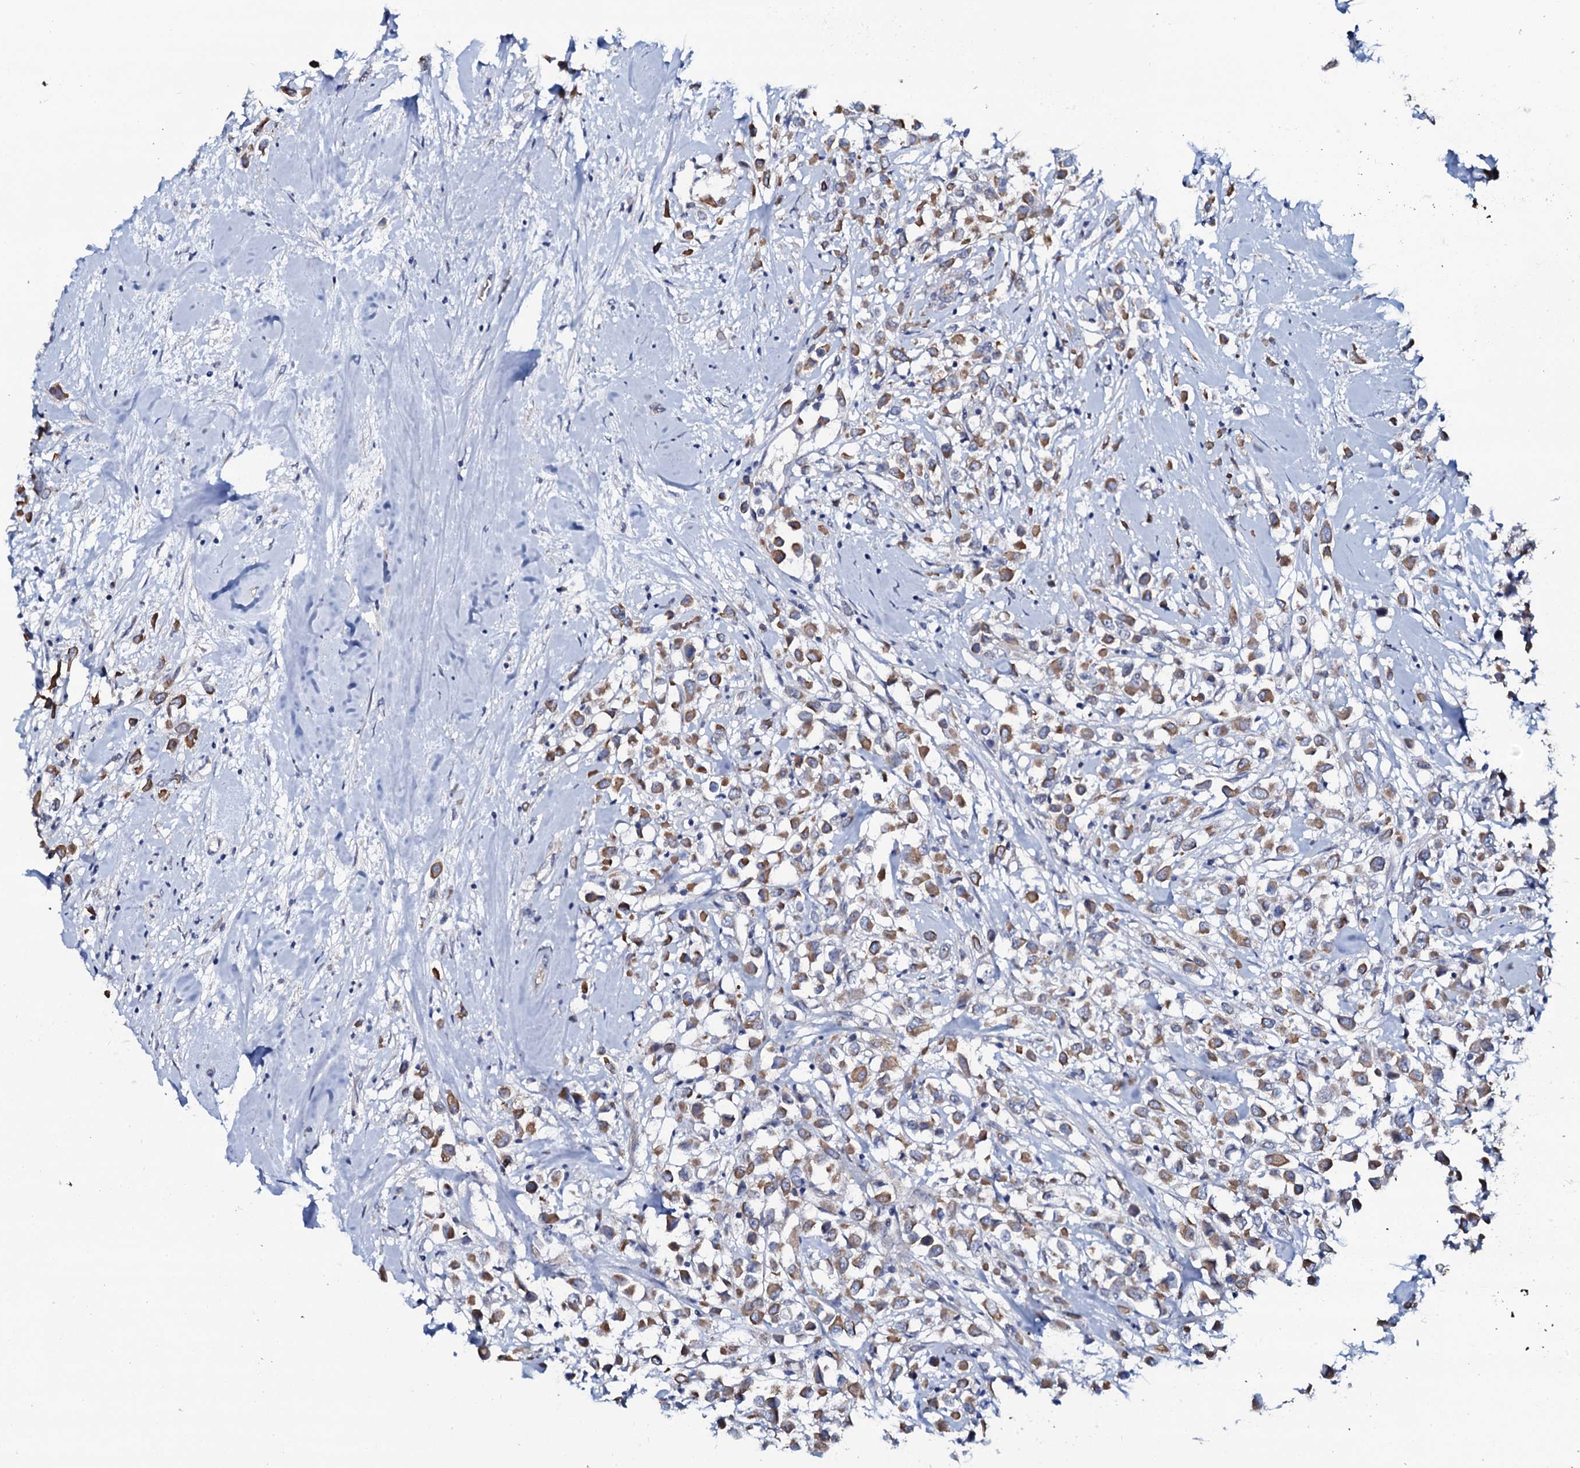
{"staining": {"intensity": "moderate", "quantity": ">75%", "location": "cytoplasmic/membranous"}, "tissue": "breast cancer", "cell_type": "Tumor cells", "image_type": "cancer", "snomed": [{"axis": "morphology", "description": "Duct carcinoma"}, {"axis": "topography", "description": "Breast"}], "caption": "IHC staining of breast cancer, which displays medium levels of moderate cytoplasmic/membranous expression in about >75% of tumor cells indicating moderate cytoplasmic/membranous protein positivity. The staining was performed using DAB (3,3'-diaminobenzidine) (brown) for protein detection and nuclei were counterstained in hematoxylin (blue).", "gene": "C10orf88", "patient": {"sex": "female", "age": 87}}